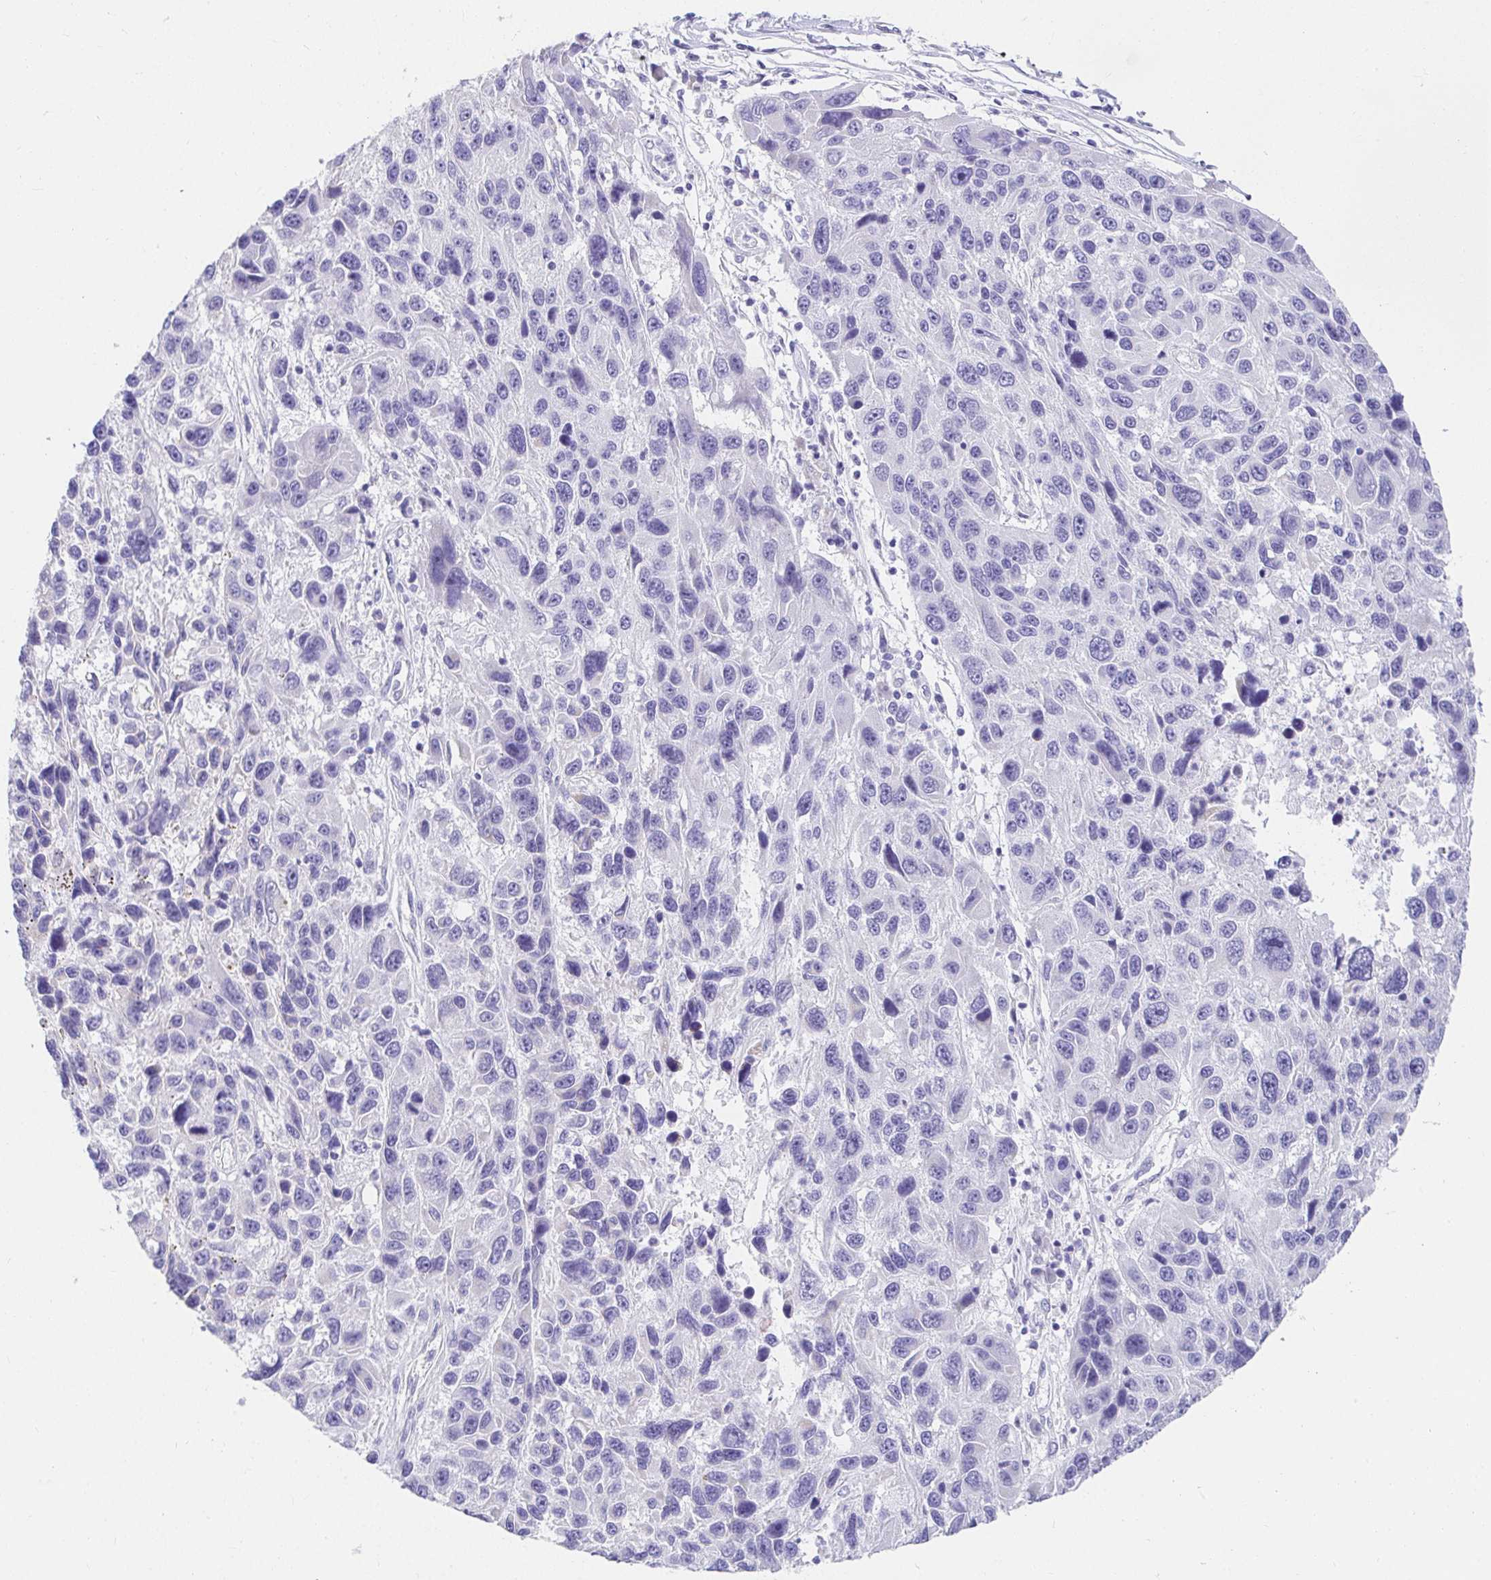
{"staining": {"intensity": "negative", "quantity": "none", "location": "none"}, "tissue": "melanoma", "cell_type": "Tumor cells", "image_type": "cancer", "snomed": [{"axis": "morphology", "description": "Malignant melanoma, NOS"}, {"axis": "topography", "description": "Skin"}], "caption": "The image displays no significant positivity in tumor cells of malignant melanoma.", "gene": "VGLL1", "patient": {"sex": "male", "age": 53}}